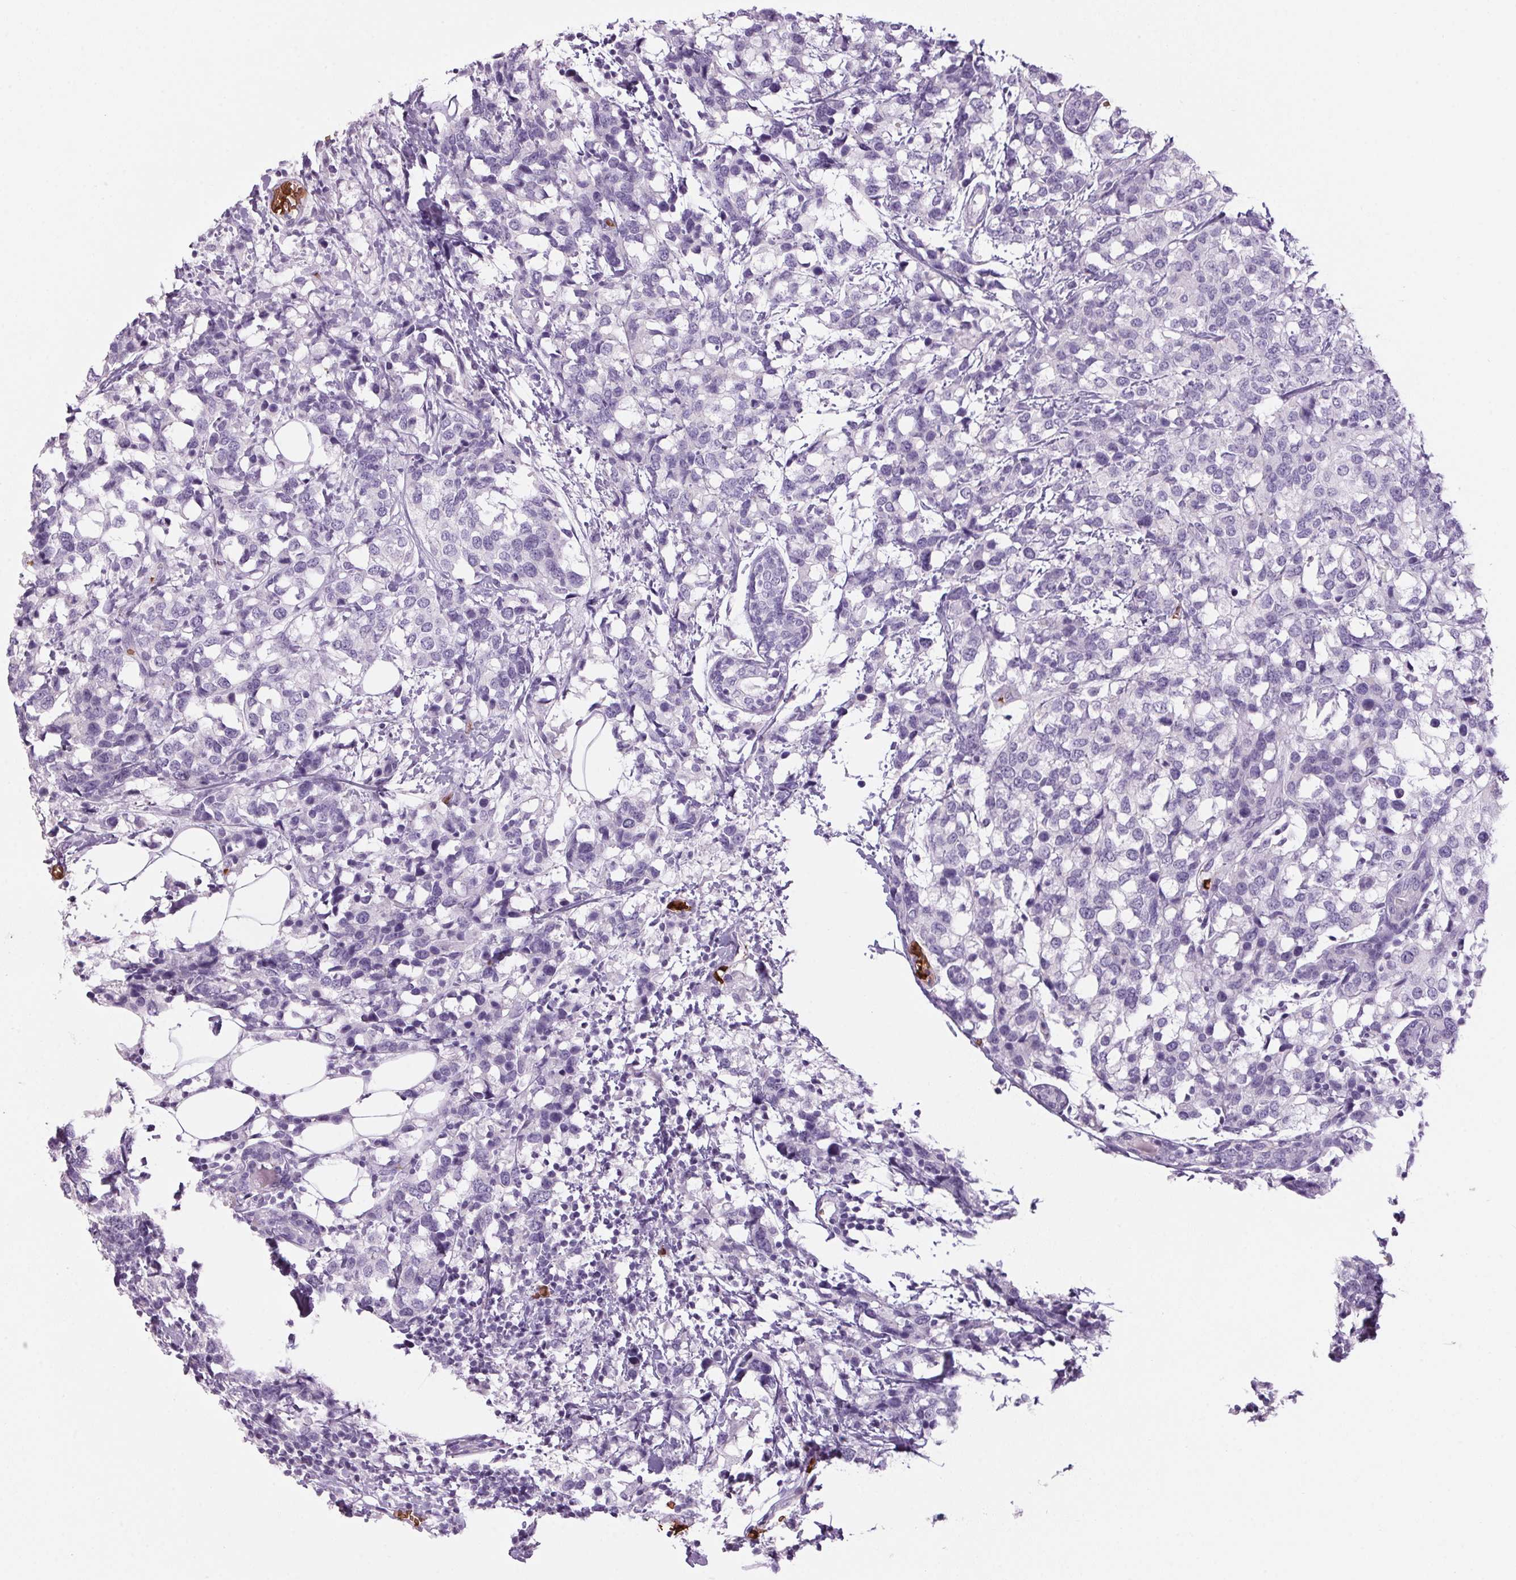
{"staining": {"intensity": "negative", "quantity": "none", "location": "none"}, "tissue": "breast cancer", "cell_type": "Tumor cells", "image_type": "cancer", "snomed": [{"axis": "morphology", "description": "Lobular carcinoma"}, {"axis": "topography", "description": "Breast"}], "caption": "Immunohistochemistry (IHC) micrograph of neoplastic tissue: human breast lobular carcinoma stained with DAB (3,3'-diaminobenzidine) shows no significant protein positivity in tumor cells.", "gene": "HBQ1", "patient": {"sex": "female", "age": 59}}